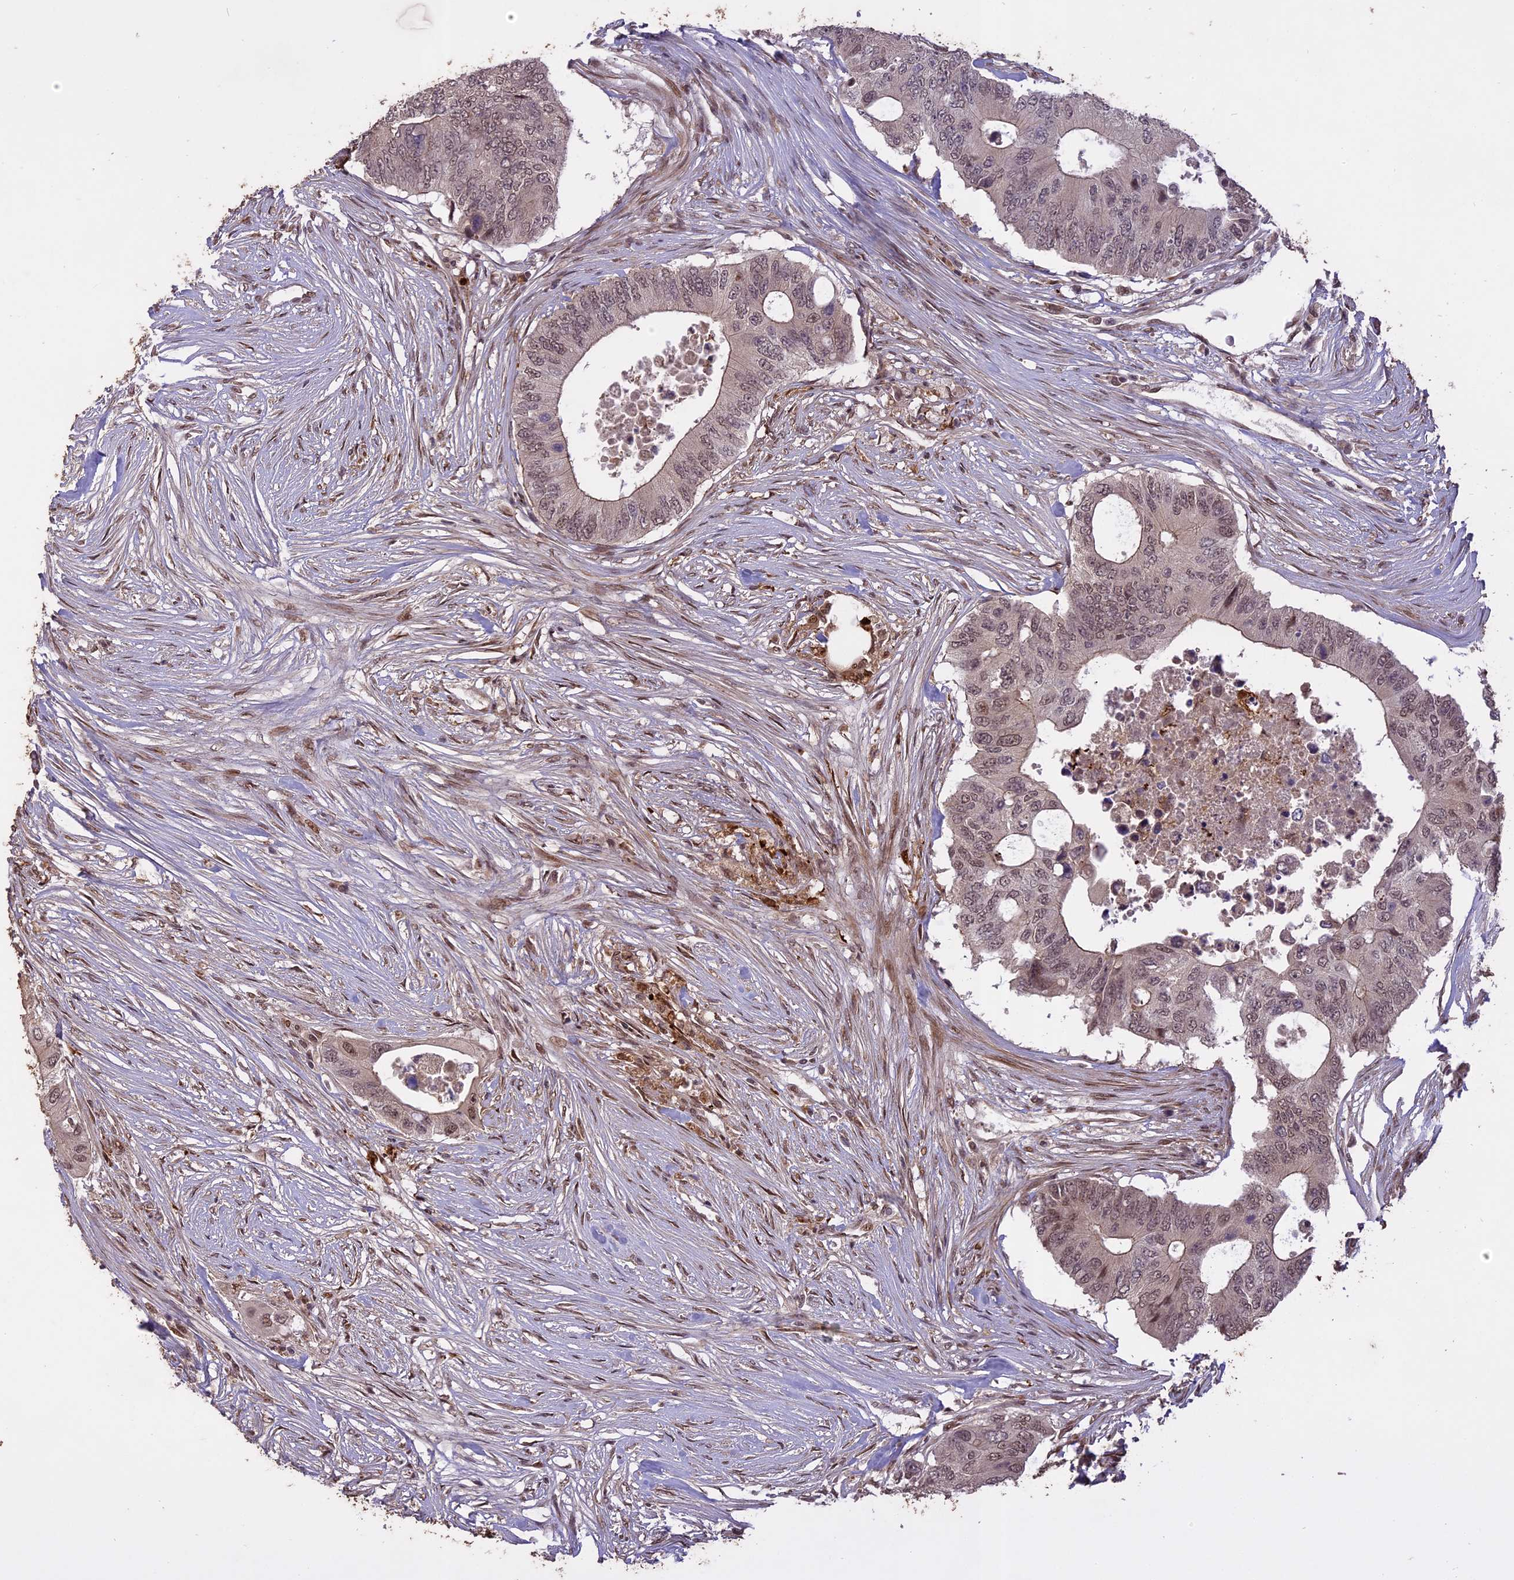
{"staining": {"intensity": "weak", "quantity": ">75%", "location": "cytoplasmic/membranous,nuclear"}, "tissue": "colorectal cancer", "cell_type": "Tumor cells", "image_type": "cancer", "snomed": [{"axis": "morphology", "description": "Adenocarcinoma, NOS"}, {"axis": "topography", "description": "Colon"}], "caption": "Human colorectal cancer (adenocarcinoma) stained for a protein (brown) exhibits weak cytoplasmic/membranous and nuclear positive staining in approximately >75% of tumor cells.", "gene": "PRELID2", "patient": {"sex": "male", "age": 71}}